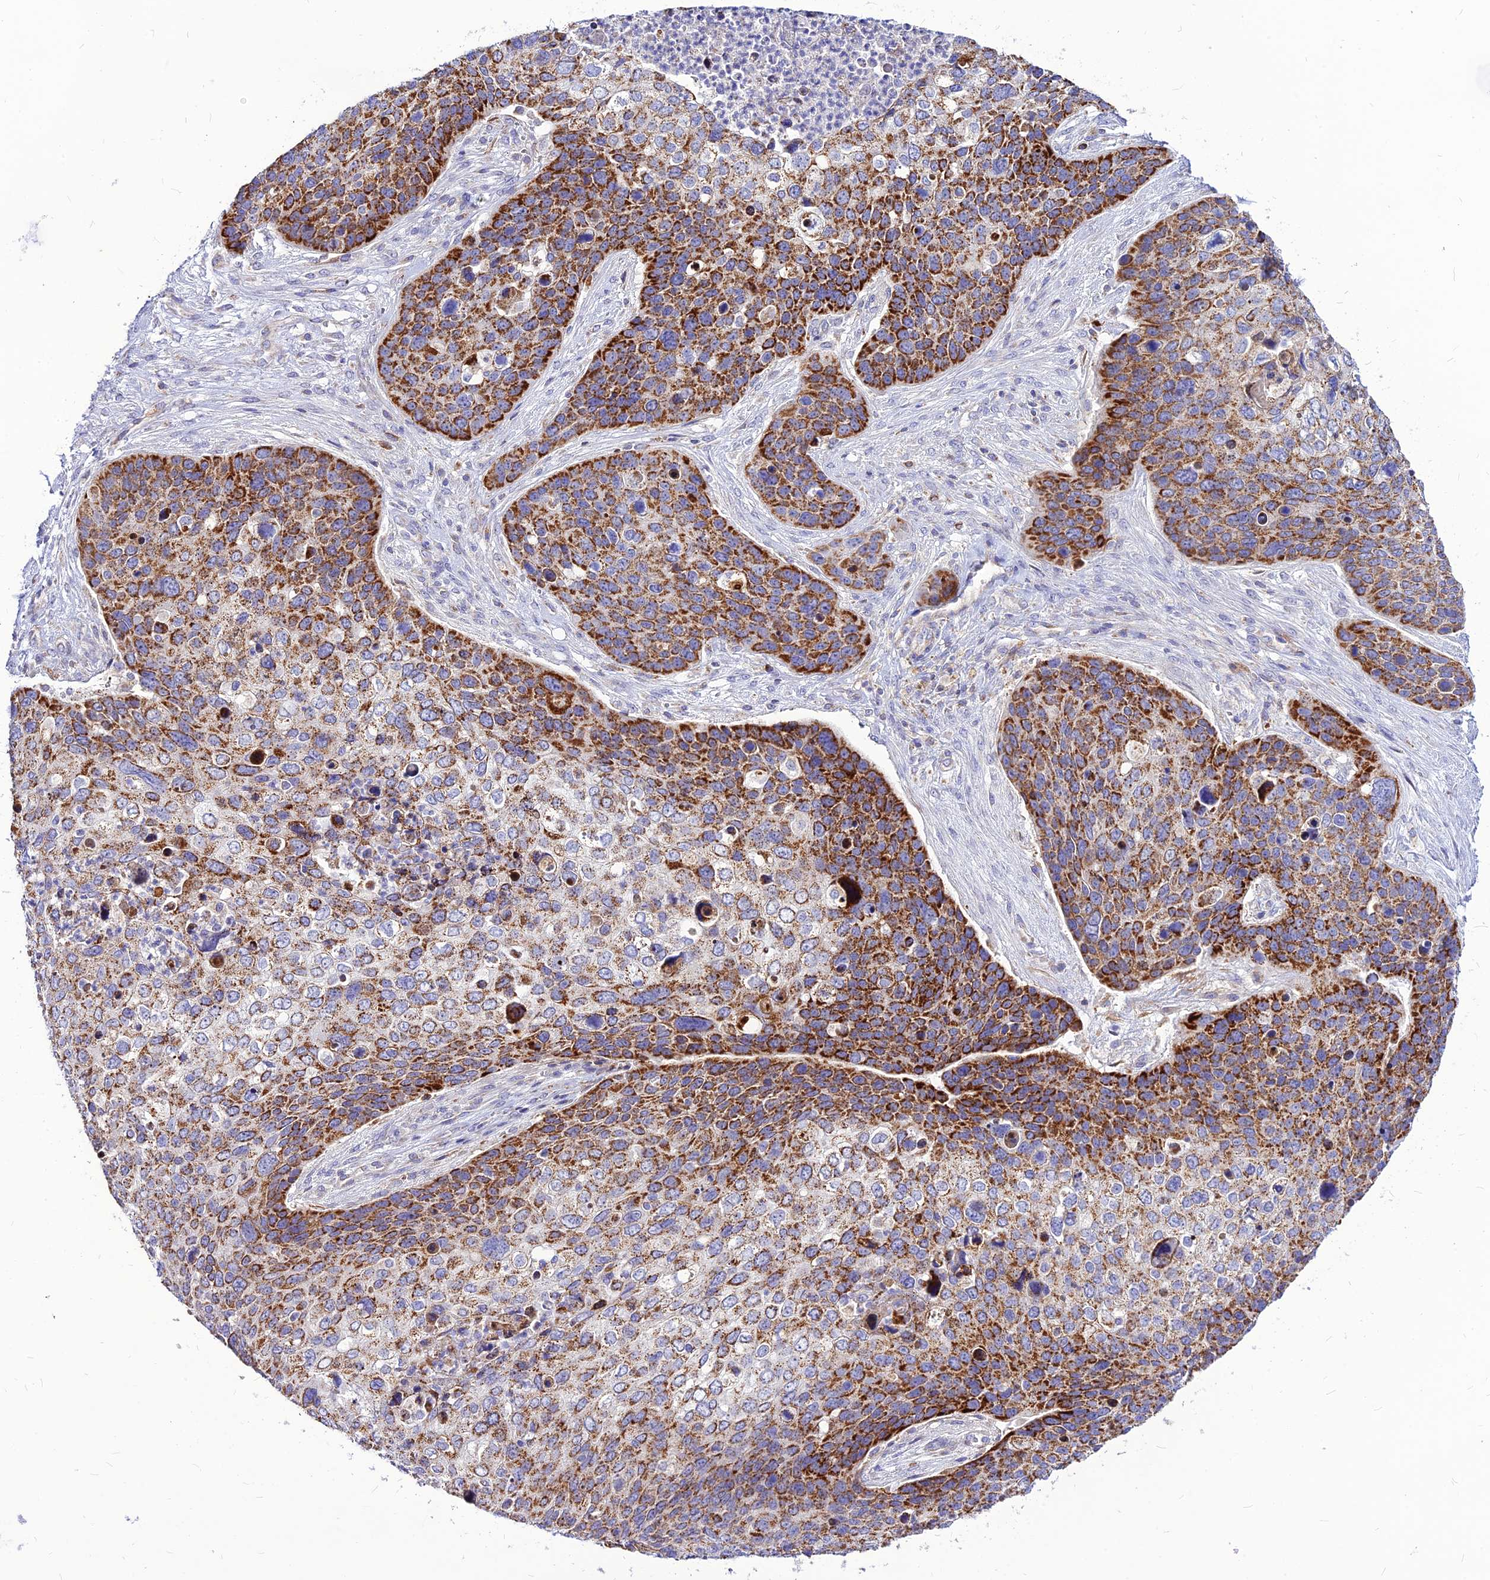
{"staining": {"intensity": "strong", "quantity": ">75%", "location": "cytoplasmic/membranous"}, "tissue": "skin cancer", "cell_type": "Tumor cells", "image_type": "cancer", "snomed": [{"axis": "morphology", "description": "Basal cell carcinoma"}, {"axis": "topography", "description": "Skin"}], "caption": "Strong cytoplasmic/membranous positivity is identified in approximately >75% of tumor cells in skin cancer (basal cell carcinoma).", "gene": "ECI1", "patient": {"sex": "female", "age": 74}}